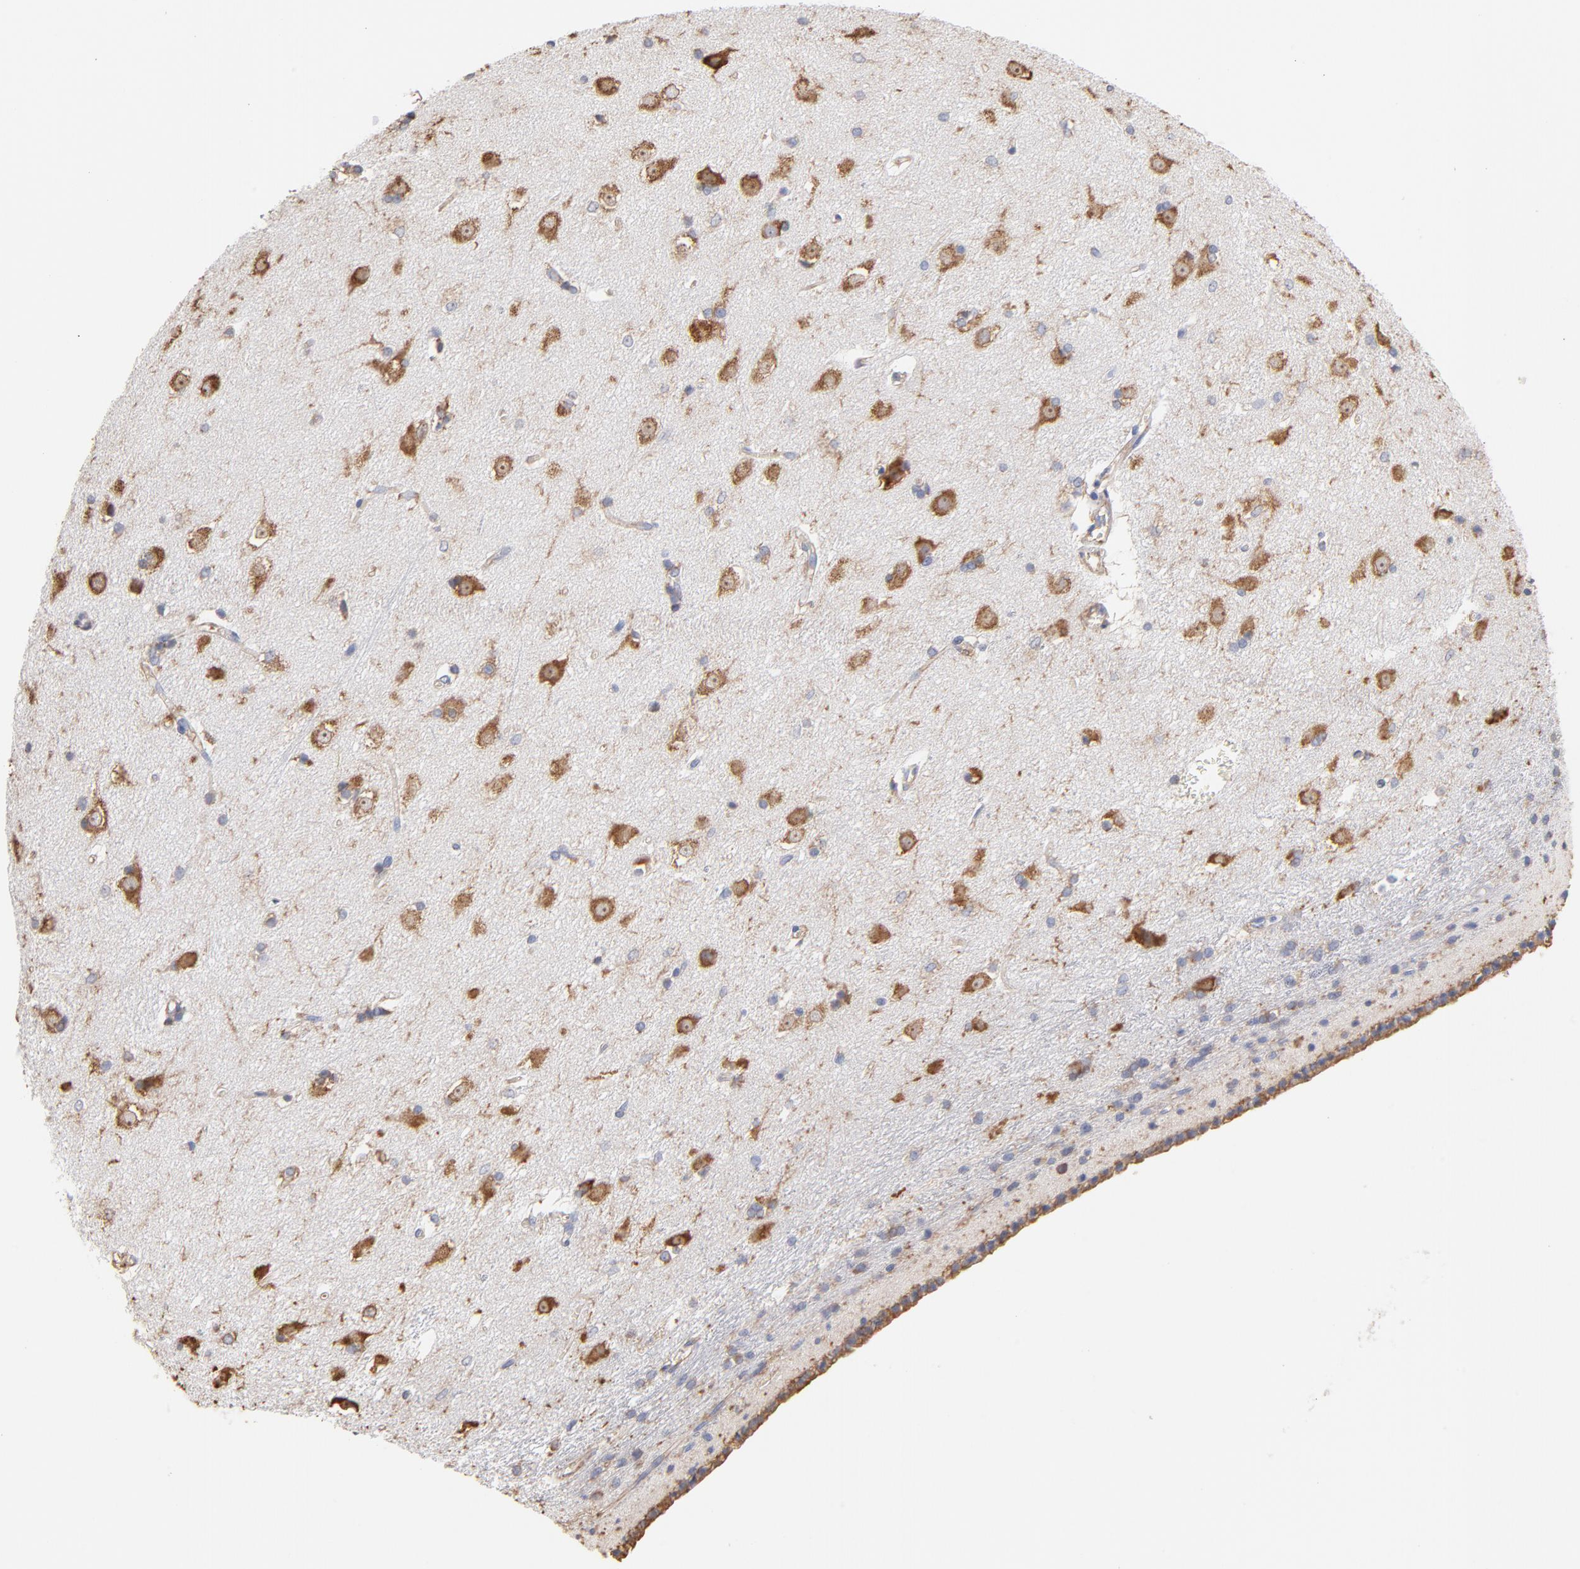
{"staining": {"intensity": "moderate", "quantity": "<25%", "location": "cytoplasmic/membranous"}, "tissue": "caudate", "cell_type": "Glial cells", "image_type": "normal", "snomed": [{"axis": "morphology", "description": "Normal tissue, NOS"}, {"axis": "topography", "description": "Lateral ventricle wall"}], "caption": "High-magnification brightfield microscopy of unremarkable caudate stained with DAB (3,3'-diaminobenzidine) (brown) and counterstained with hematoxylin (blue). glial cells exhibit moderate cytoplasmic/membranous positivity is appreciated in about<25% of cells.", "gene": "RPL9", "patient": {"sex": "female", "age": 19}}